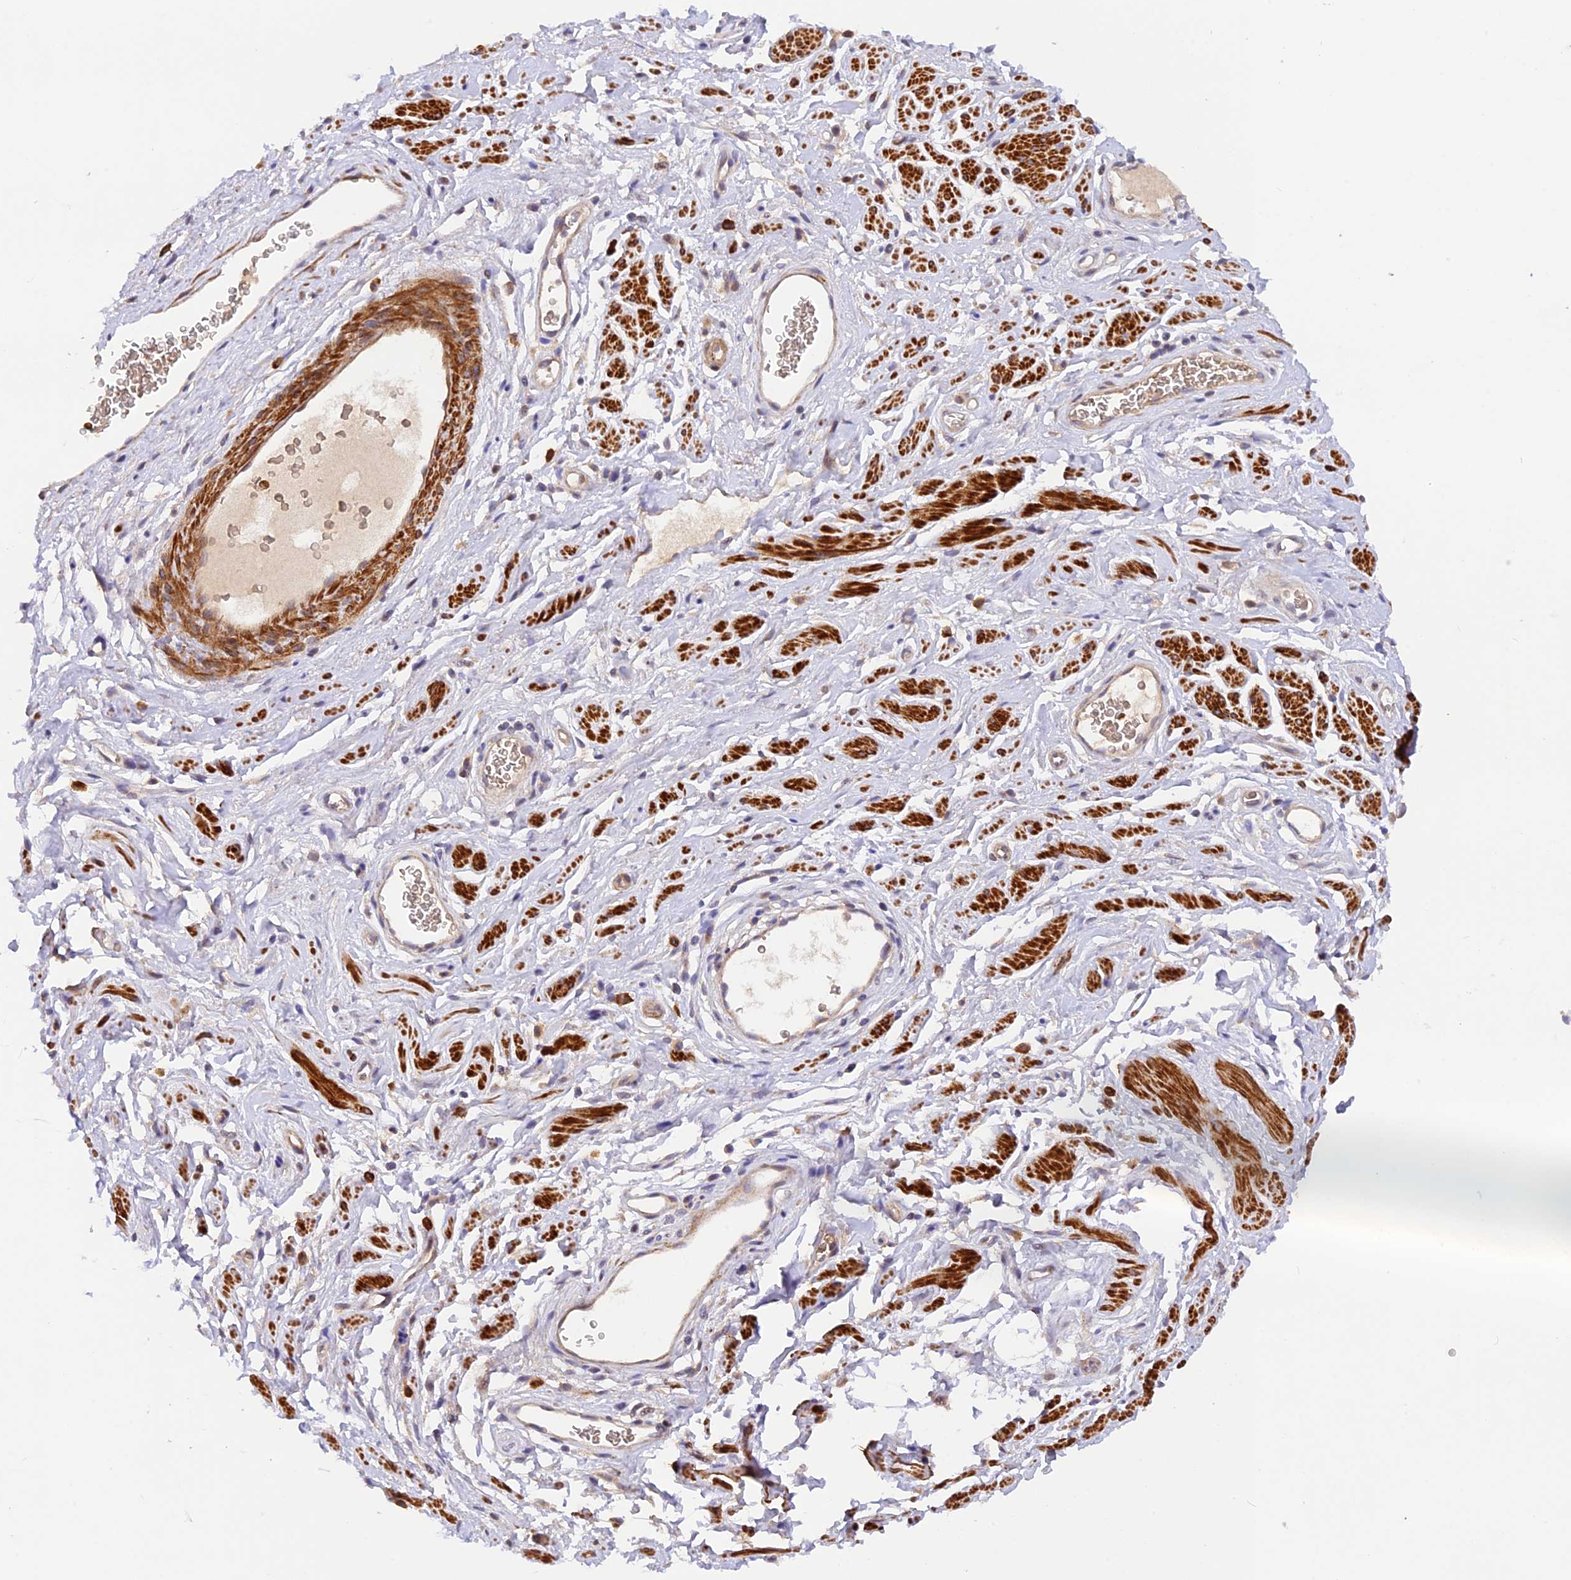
{"staining": {"intensity": "negative", "quantity": "none", "location": "none"}, "tissue": "adipose tissue", "cell_type": "Adipocytes", "image_type": "normal", "snomed": [{"axis": "morphology", "description": "Normal tissue, NOS"}, {"axis": "morphology", "description": "Adenocarcinoma, NOS"}, {"axis": "topography", "description": "Rectum"}, {"axis": "topography", "description": "Vagina"}, {"axis": "topography", "description": "Peripheral nerve tissue"}], "caption": "Immunohistochemistry of unremarkable human adipose tissue shows no staining in adipocytes. (Stains: DAB (3,3'-diaminobenzidine) immunohistochemistry with hematoxylin counter stain, Microscopy: brightfield microscopy at high magnification).", "gene": "WDFY4", "patient": {"sex": "female", "age": 71}}